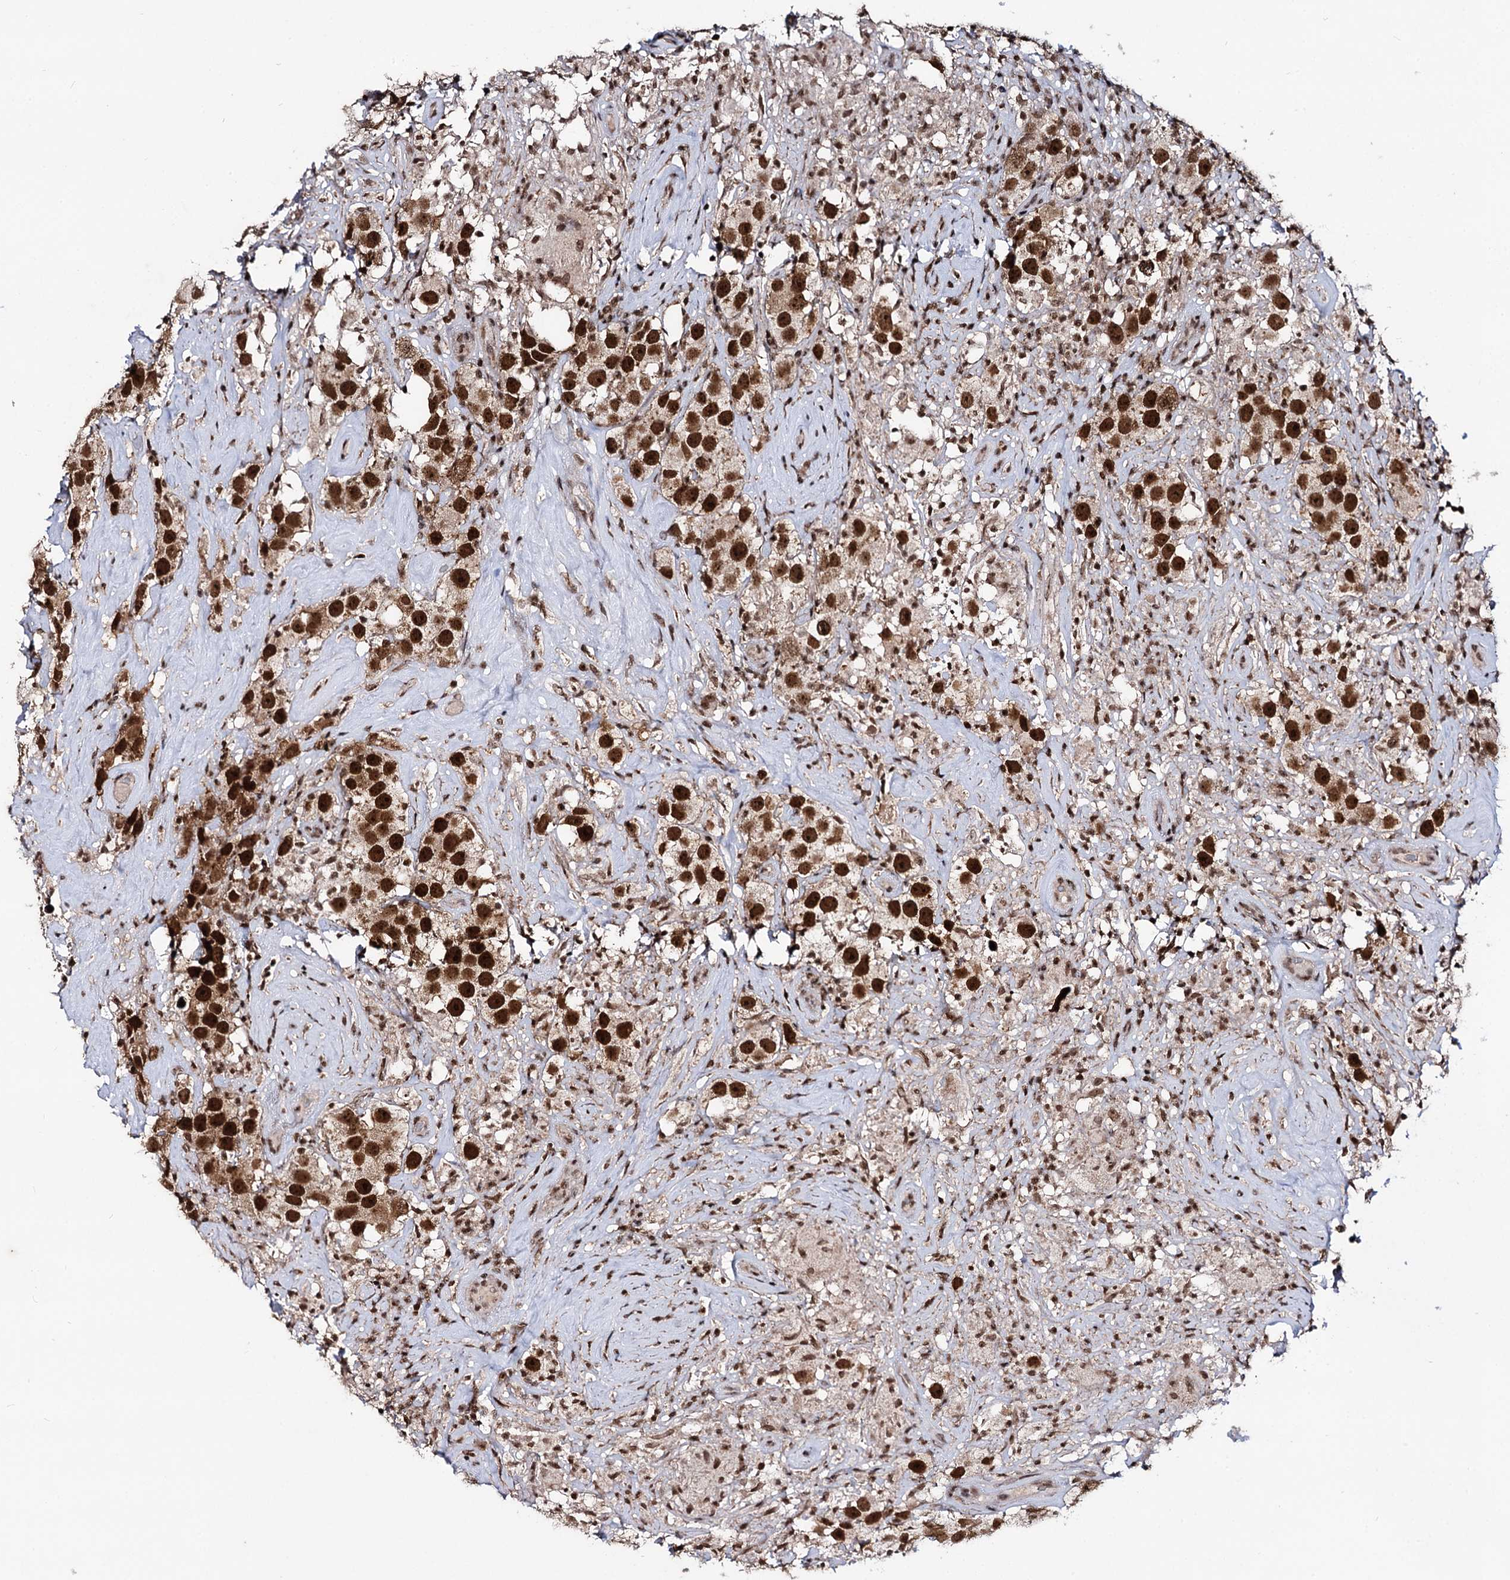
{"staining": {"intensity": "strong", "quantity": ">75%", "location": "nuclear"}, "tissue": "testis cancer", "cell_type": "Tumor cells", "image_type": "cancer", "snomed": [{"axis": "morphology", "description": "Seminoma, NOS"}, {"axis": "topography", "description": "Testis"}], "caption": "This photomicrograph displays immunohistochemistry (IHC) staining of seminoma (testis), with high strong nuclear positivity in about >75% of tumor cells.", "gene": "SMCHD1", "patient": {"sex": "male", "age": 49}}